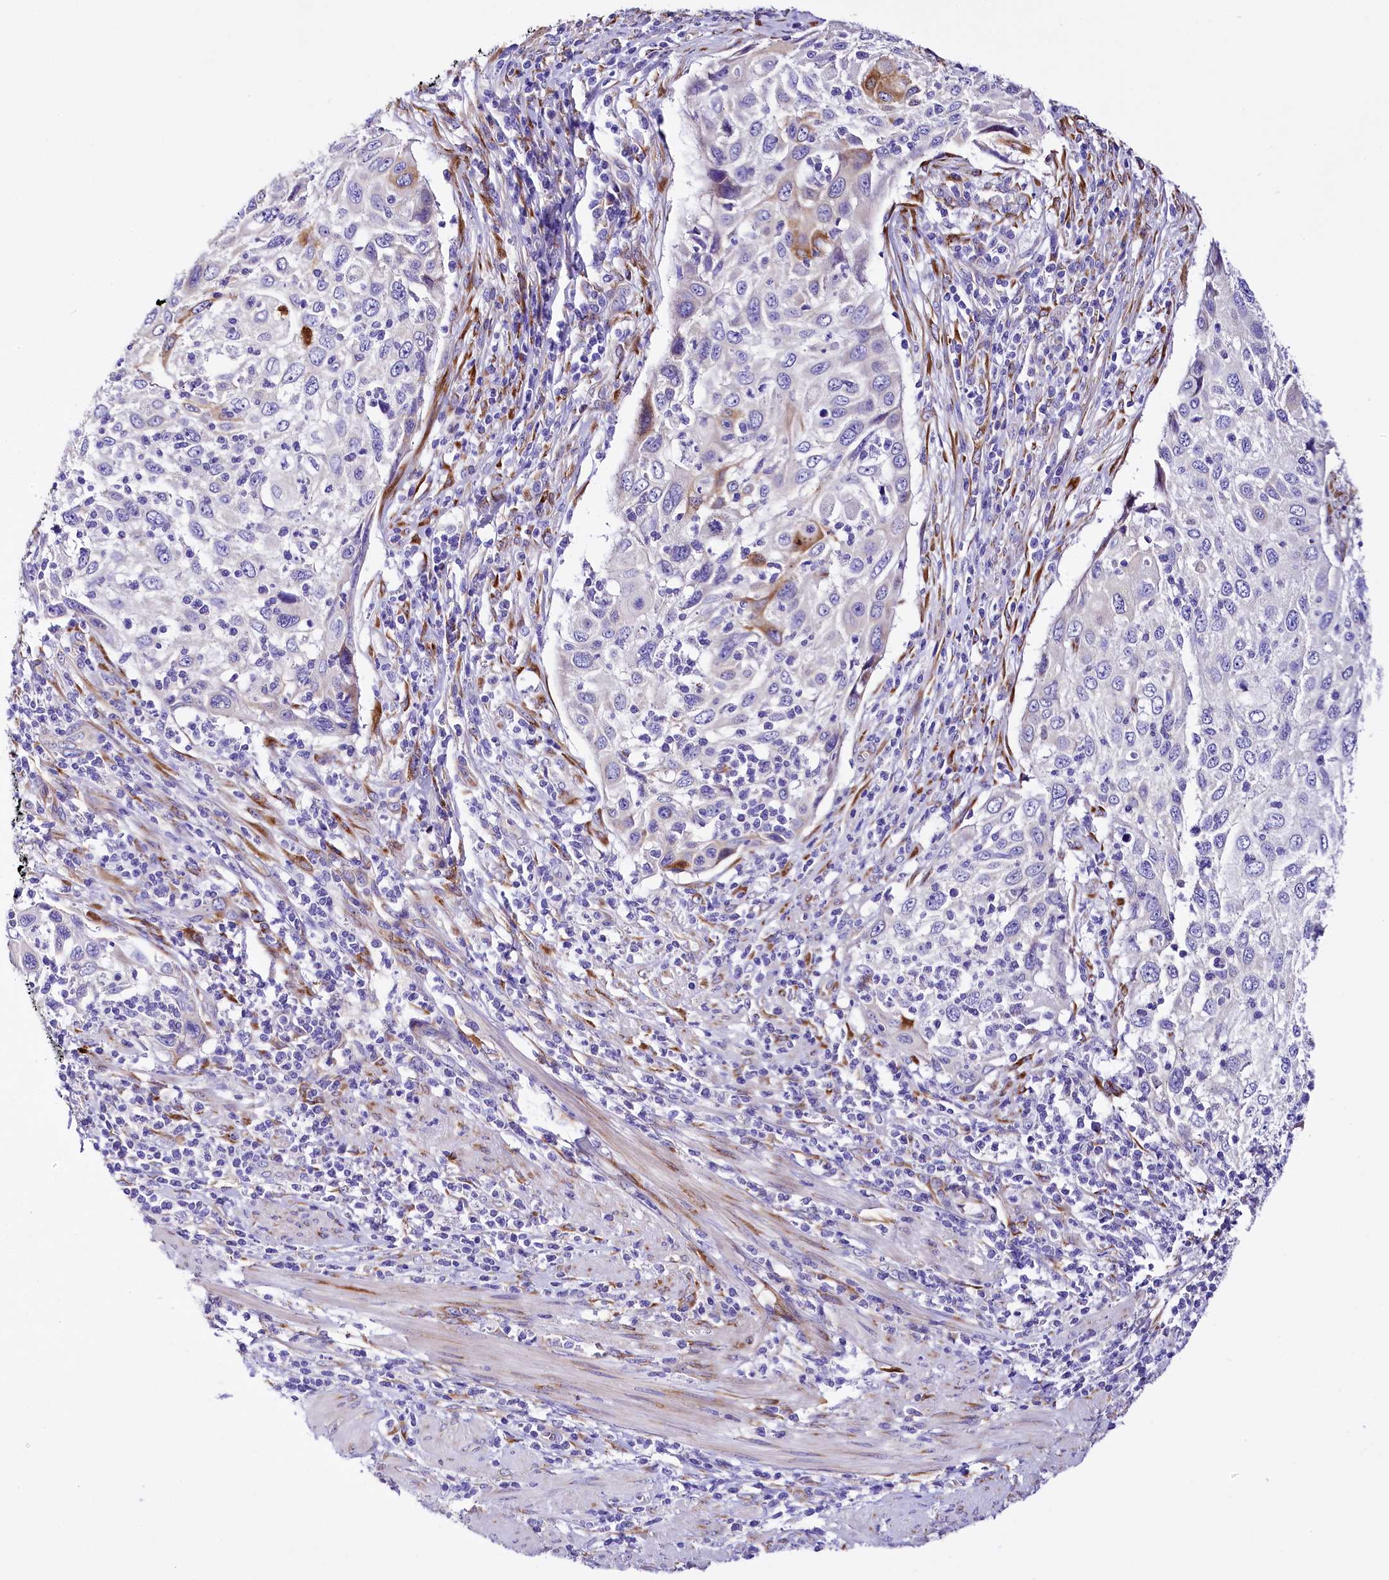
{"staining": {"intensity": "negative", "quantity": "none", "location": "none"}, "tissue": "cervical cancer", "cell_type": "Tumor cells", "image_type": "cancer", "snomed": [{"axis": "morphology", "description": "Squamous cell carcinoma, NOS"}, {"axis": "topography", "description": "Cervix"}], "caption": "A high-resolution image shows immunohistochemistry (IHC) staining of cervical squamous cell carcinoma, which demonstrates no significant staining in tumor cells. (Brightfield microscopy of DAB IHC at high magnification).", "gene": "A2ML1", "patient": {"sex": "female", "age": 70}}